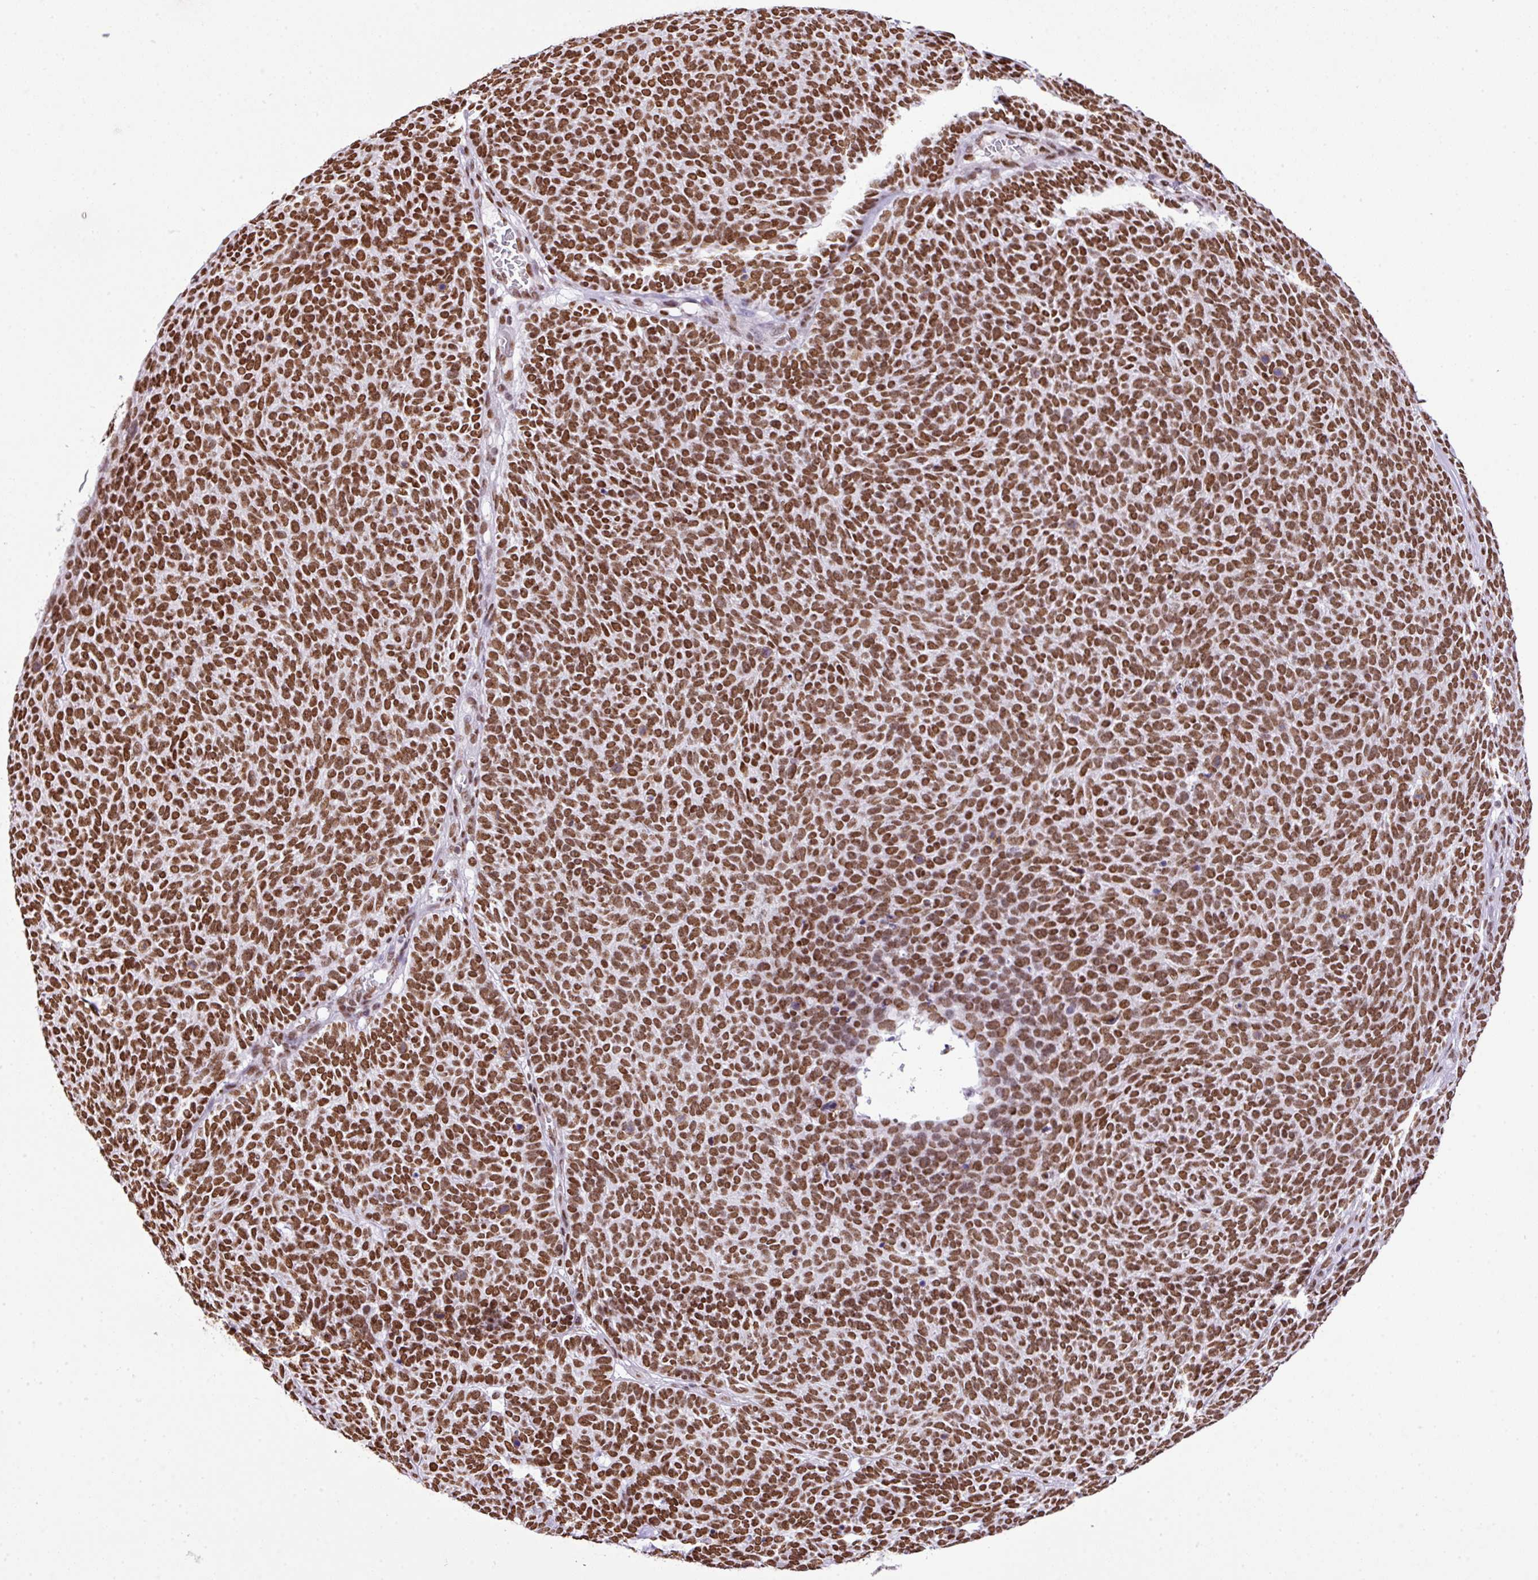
{"staining": {"intensity": "moderate", "quantity": ">75%", "location": "nuclear"}, "tissue": "skin cancer", "cell_type": "Tumor cells", "image_type": "cancer", "snomed": [{"axis": "morphology", "description": "Squamous cell carcinoma, NOS"}, {"axis": "topography", "description": "Skin"}], "caption": "About >75% of tumor cells in skin cancer demonstrate moderate nuclear protein expression as visualized by brown immunohistochemical staining.", "gene": "RARG", "patient": {"sex": "female", "age": 90}}